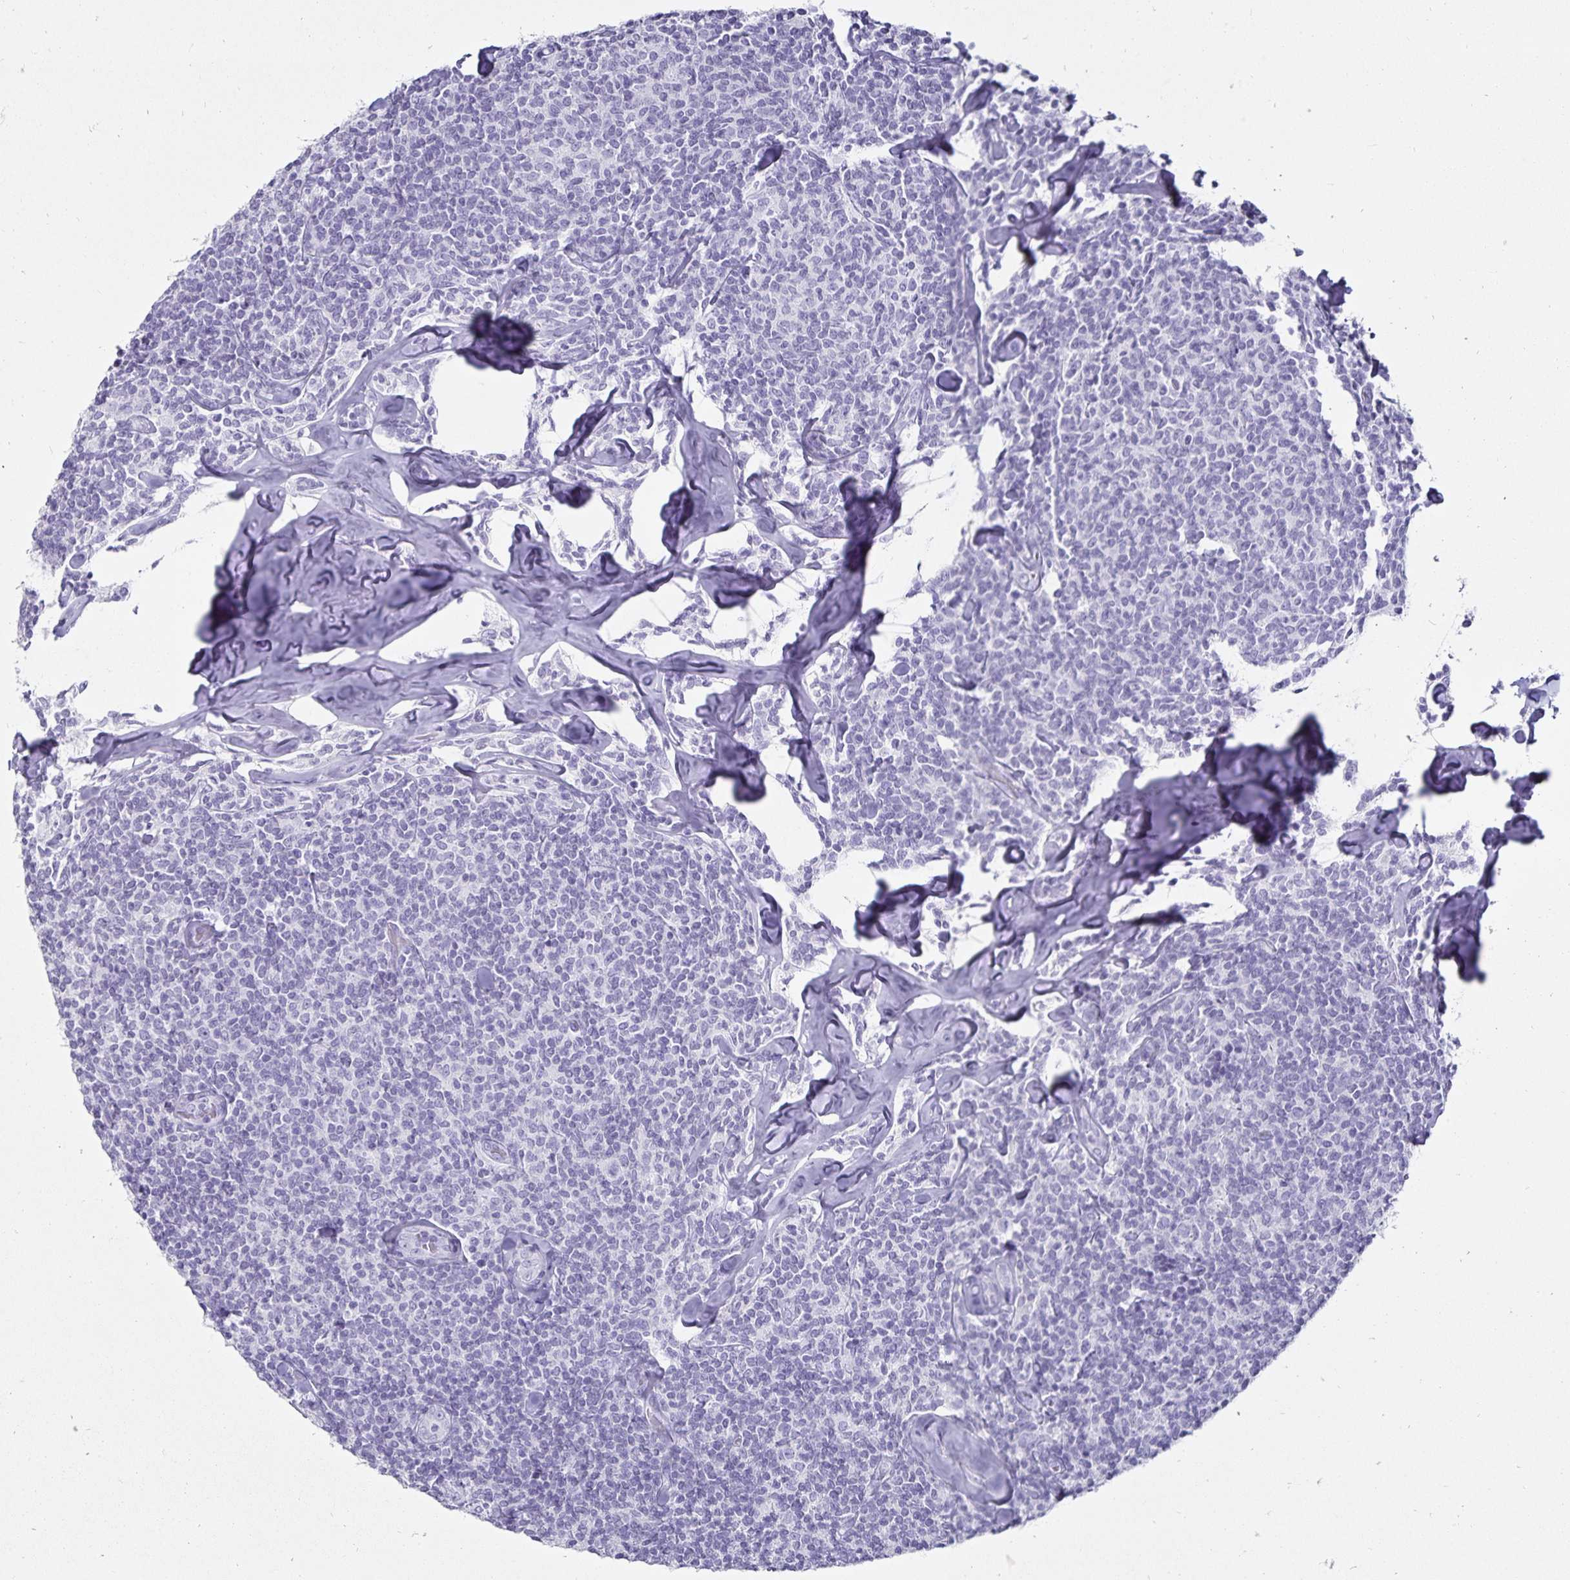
{"staining": {"intensity": "negative", "quantity": "none", "location": "none"}, "tissue": "lymphoma", "cell_type": "Tumor cells", "image_type": "cancer", "snomed": [{"axis": "morphology", "description": "Malignant lymphoma, non-Hodgkin's type, Low grade"}, {"axis": "topography", "description": "Lymph node"}], "caption": "Lymphoma was stained to show a protein in brown. There is no significant expression in tumor cells. (Stains: DAB IHC with hematoxylin counter stain, Microscopy: brightfield microscopy at high magnification).", "gene": "DEFA6", "patient": {"sex": "female", "age": 56}}